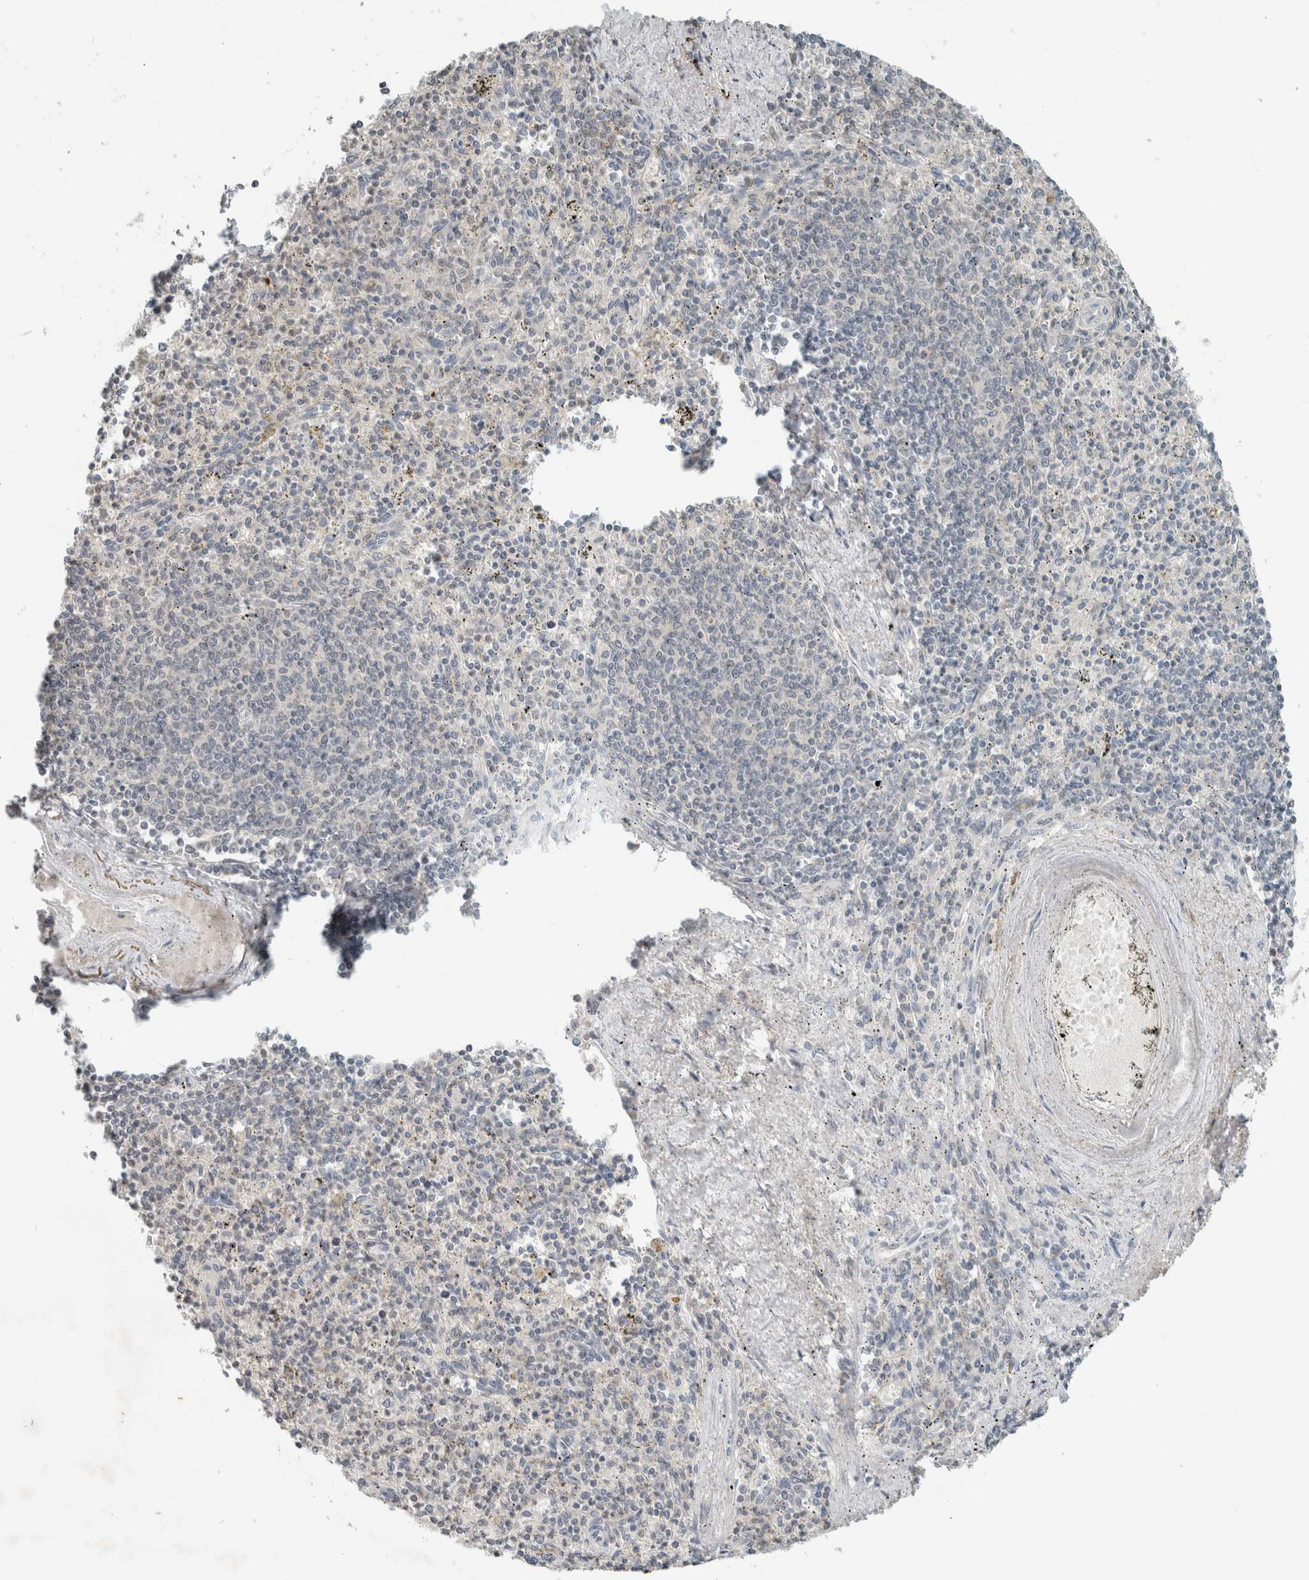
{"staining": {"intensity": "negative", "quantity": "none", "location": "none"}, "tissue": "spleen", "cell_type": "Cells in red pulp", "image_type": "normal", "snomed": [{"axis": "morphology", "description": "Normal tissue, NOS"}, {"axis": "topography", "description": "Spleen"}], "caption": "Spleen stained for a protein using immunohistochemistry shows no staining cells in red pulp.", "gene": "TRIT1", "patient": {"sex": "male", "age": 72}}